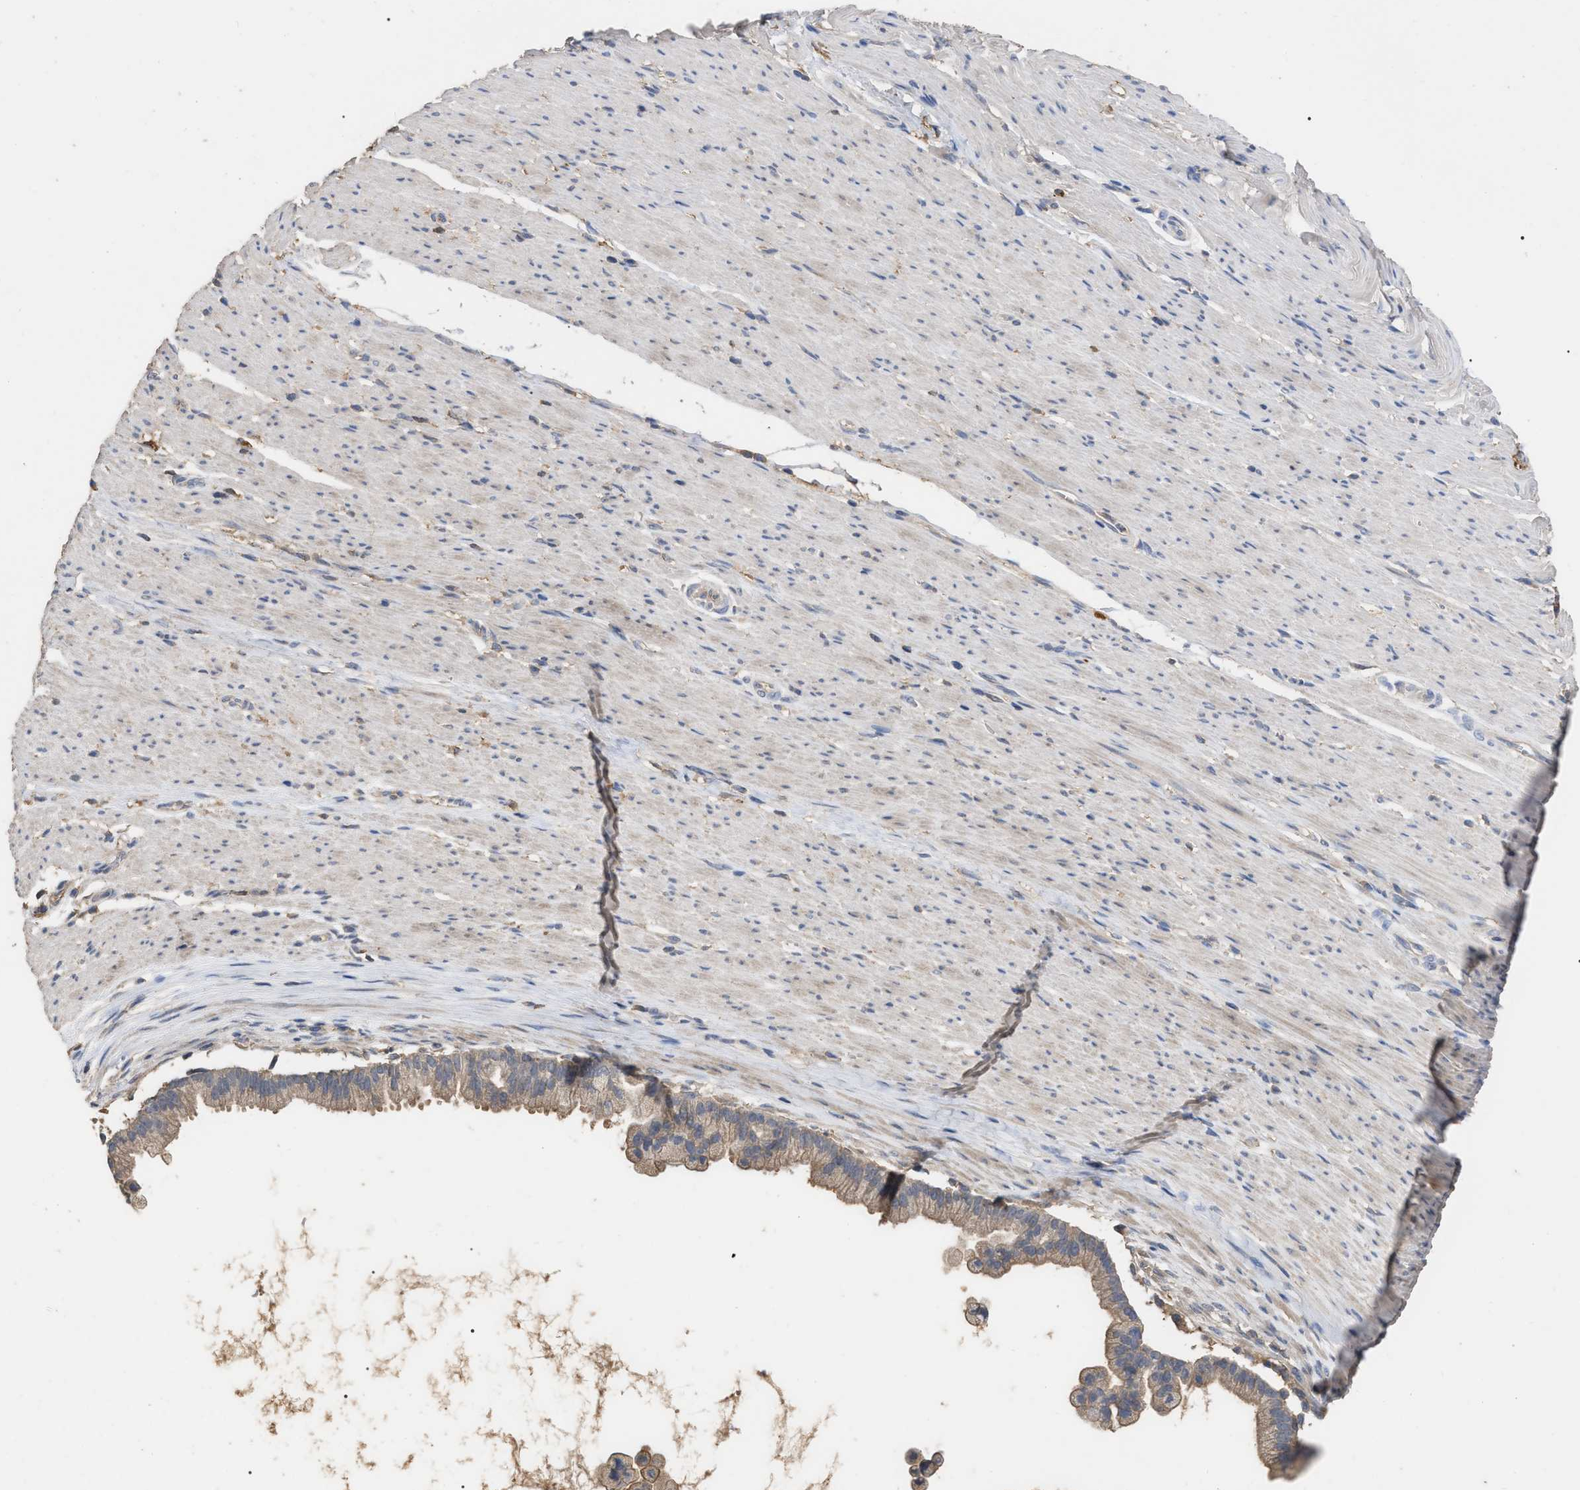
{"staining": {"intensity": "weak", "quantity": ">75%", "location": "cytoplasmic/membranous"}, "tissue": "pancreatic cancer", "cell_type": "Tumor cells", "image_type": "cancer", "snomed": [{"axis": "morphology", "description": "Adenocarcinoma, NOS"}, {"axis": "topography", "description": "Pancreas"}], "caption": "Pancreatic cancer (adenocarcinoma) stained with a protein marker exhibits weak staining in tumor cells.", "gene": "GPR179", "patient": {"sex": "male", "age": 69}}